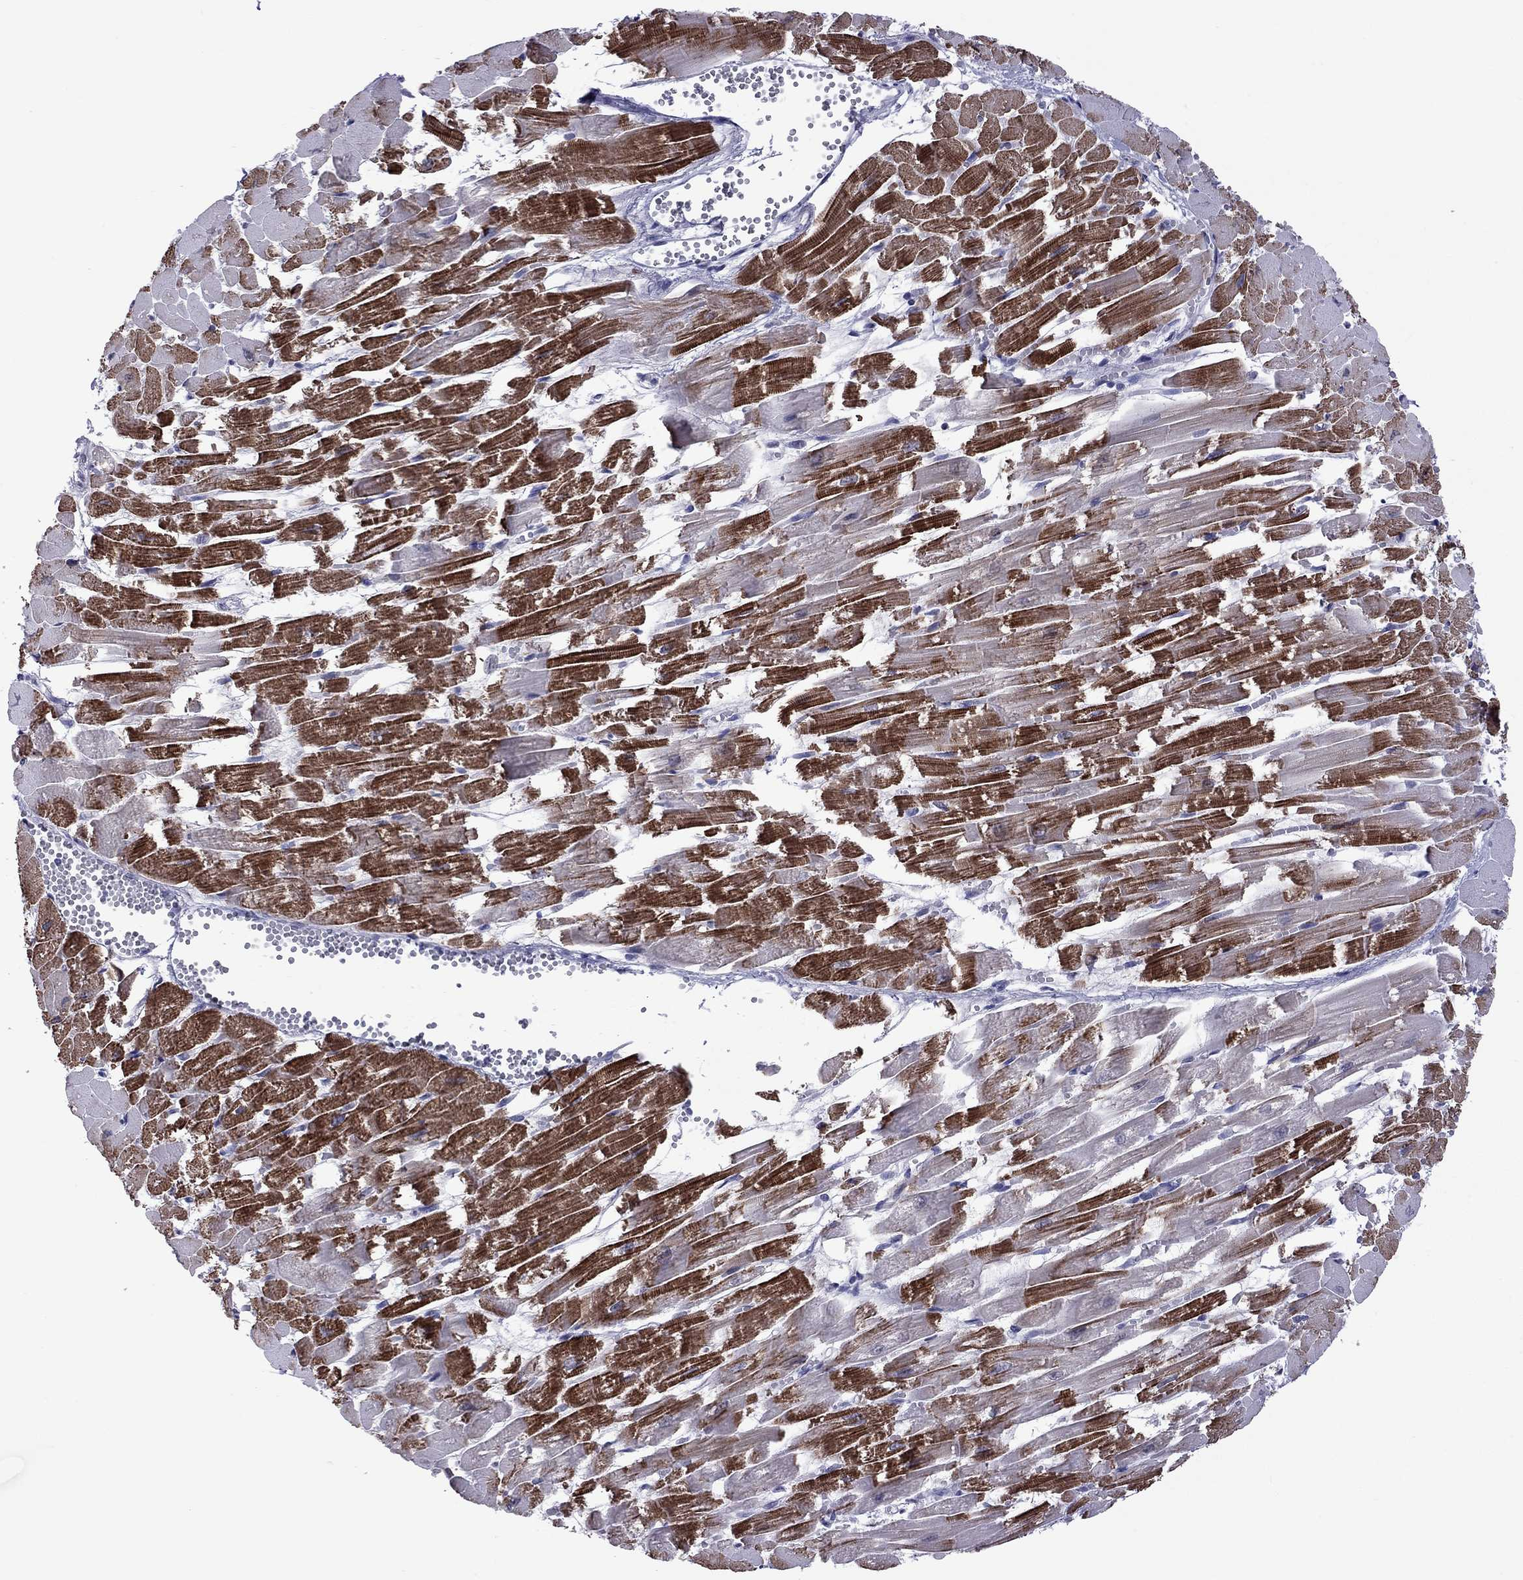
{"staining": {"intensity": "strong", "quantity": "25%-75%", "location": "cytoplasmic/membranous"}, "tissue": "heart muscle", "cell_type": "Cardiomyocytes", "image_type": "normal", "snomed": [{"axis": "morphology", "description": "Normal tissue, NOS"}, {"axis": "topography", "description": "Heart"}], "caption": "Immunohistochemical staining of unremarkable heart muscle shows 25%-75% levels of strong cytoplasmic/membranous protein positivity in about 25%-75% of cardiomyocytes. The protein of interest is shown in brown color, while the nuclei are stained blue.", "gene": "PPP1R3A", "patient": {"sex": "female", "age": 52}}